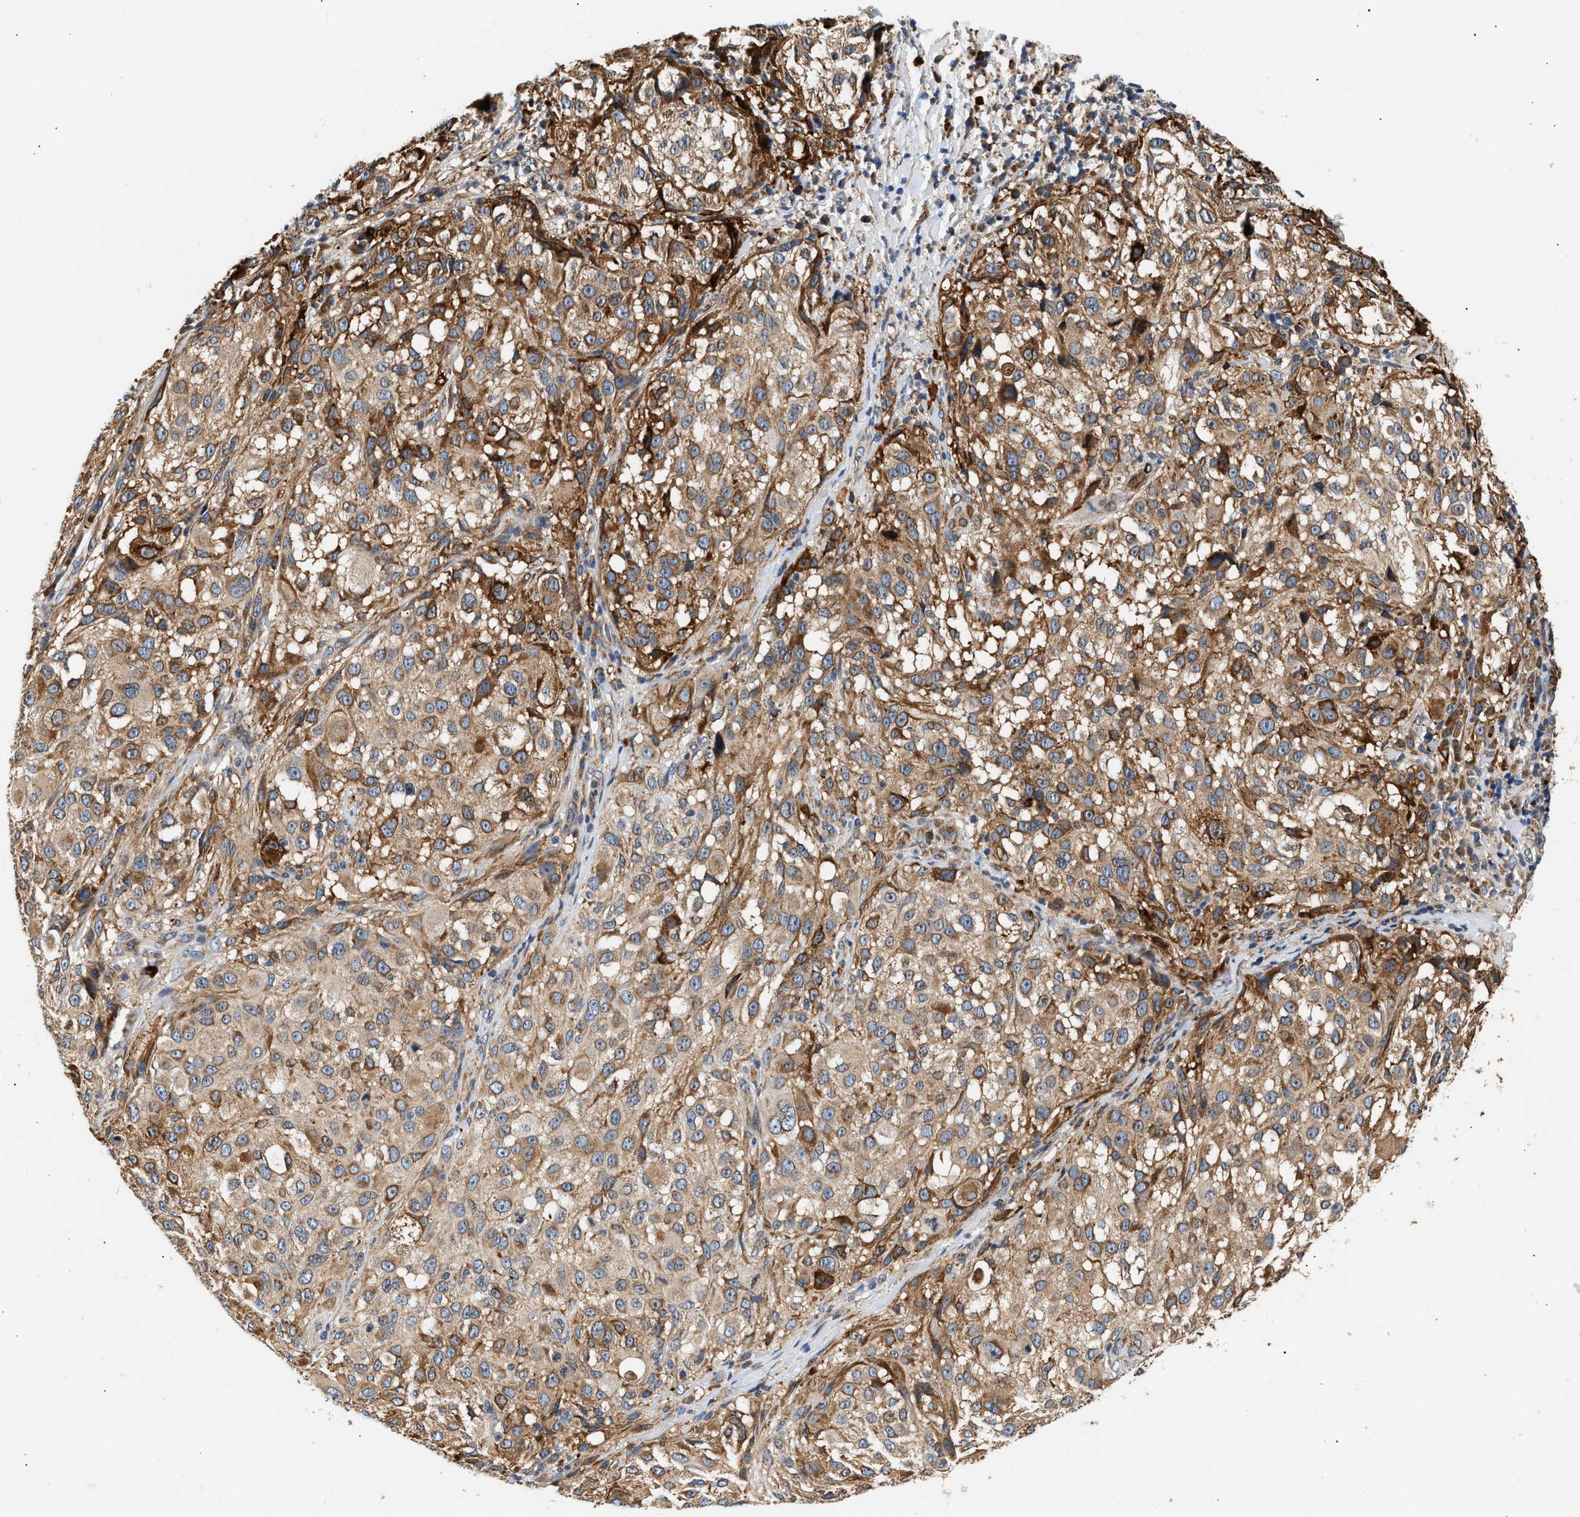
{"staining": {"intensity": "moderate", "quantity": ">75%", "location": "cytoplasmic/membranous"}, "tissue": "melanoma", "cell_type": "Tumor cells", "image_type": "cancer", "snomed": [{"axis": "morphology", "description": "Necrosis, NOS"}, {"axis": "morphology", "description": "Malignant melanoma, NOS"}, {"axis": "topography", "description": "Skin"}], "caption": "Immunohistochemistry (IHC) photomicrograph of neoplastic tissue: human melanoma stained using immunohistochemistry (IHC) demonstrates medium levels of moderate protein expression localized specifically in the cytoplasmic/membranous of tumor cells, appearing as a cytoplasmic/membranous brown color.", "gene": "IFT74", "patient": {"sex": "female", "age": 87}}